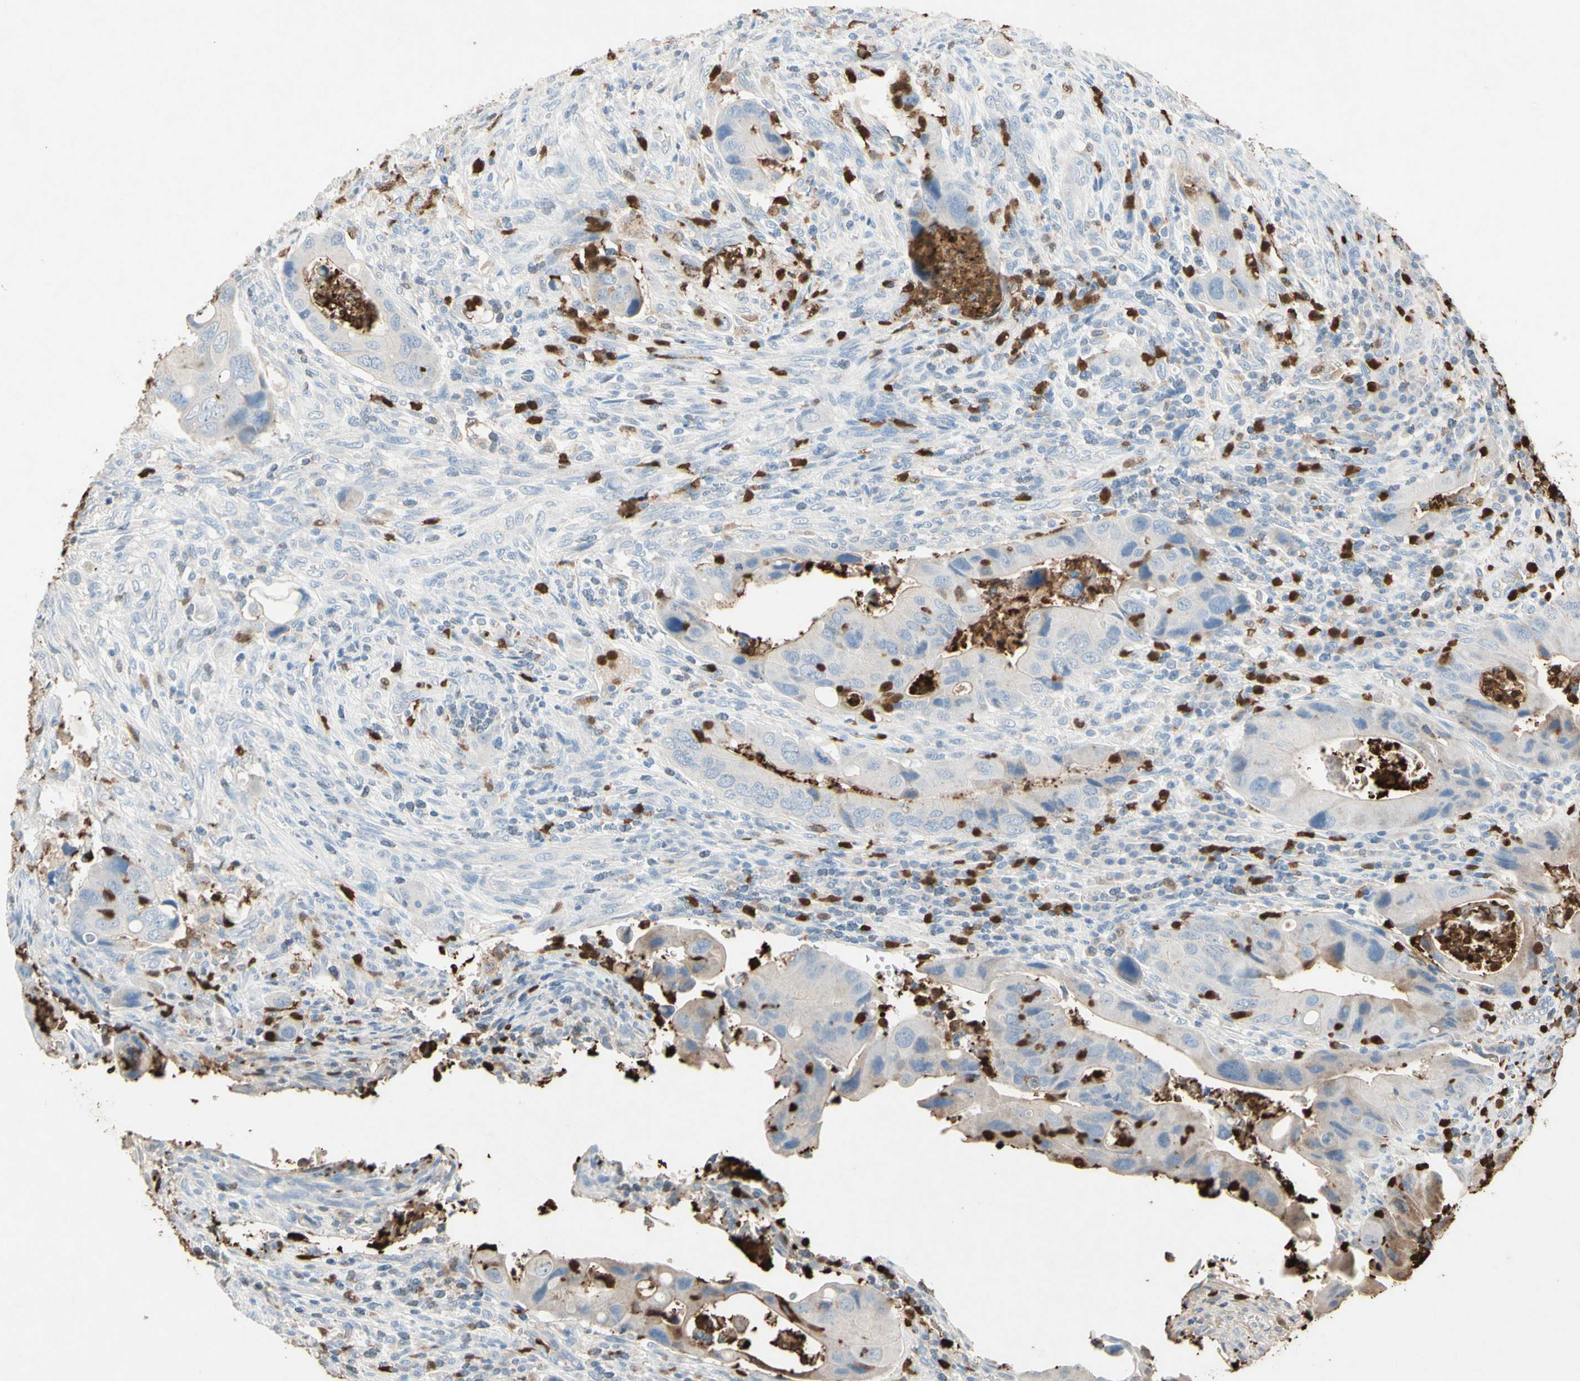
{"staining": {"intensity": "negative", "quantity": "none", "location": "none"}, "tissue": "colorectal cancer", "cell_type": "Tumor cells", "image_type": "cancer", "snomed": [{"axis": "morphology", "description": "Adenocarcinoma, NOS"}, {"axis": "topography", "description": "Rectum"}], "caption": "Human colorectal cancer stained for a protein using IHC demonstrates no staining in tumor cells.", "gene": "NFKBIZ", "patient": {"sex": "female", "age": 57}}